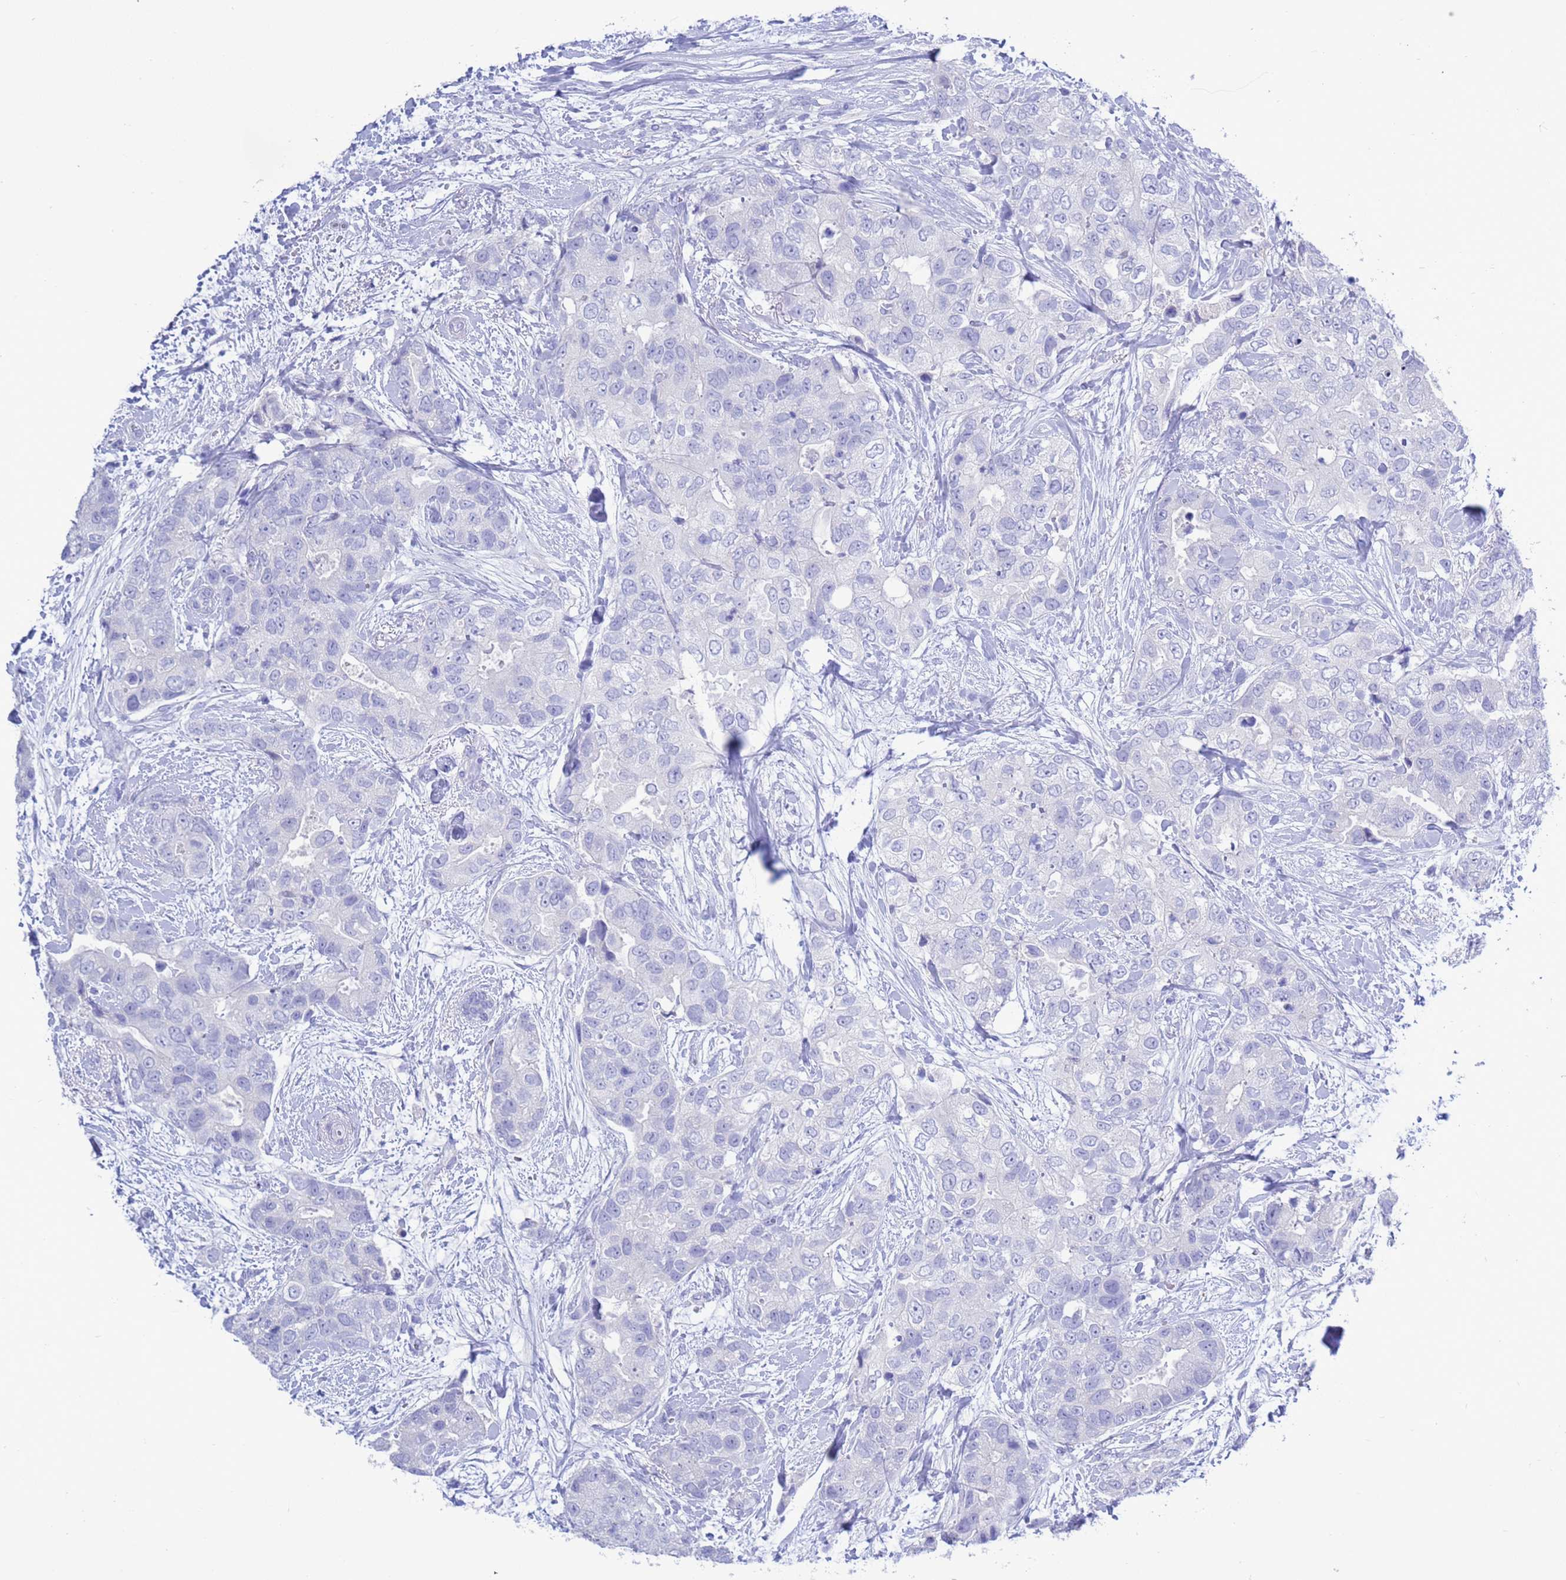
{"staining": {"intensity": "negative", "quantity": "none", "location": "none"}, "tissue": "breast cancer", "cell_type": "Tumor cells", "image_type": "cancer", "snomed": [{"axis": "morphology", "description": "Duct carcinoma"}, {"axis": "topography", "description": "Breast"}], "caption": "This is a photomicrograph of IHC staining of breast cancer (intraductal carcinoma), which shows no expression in tumor cells. Nuclei are stained in blue.", "gene": "GSTM1", "patient": {"sex": "female", "age": 62}}